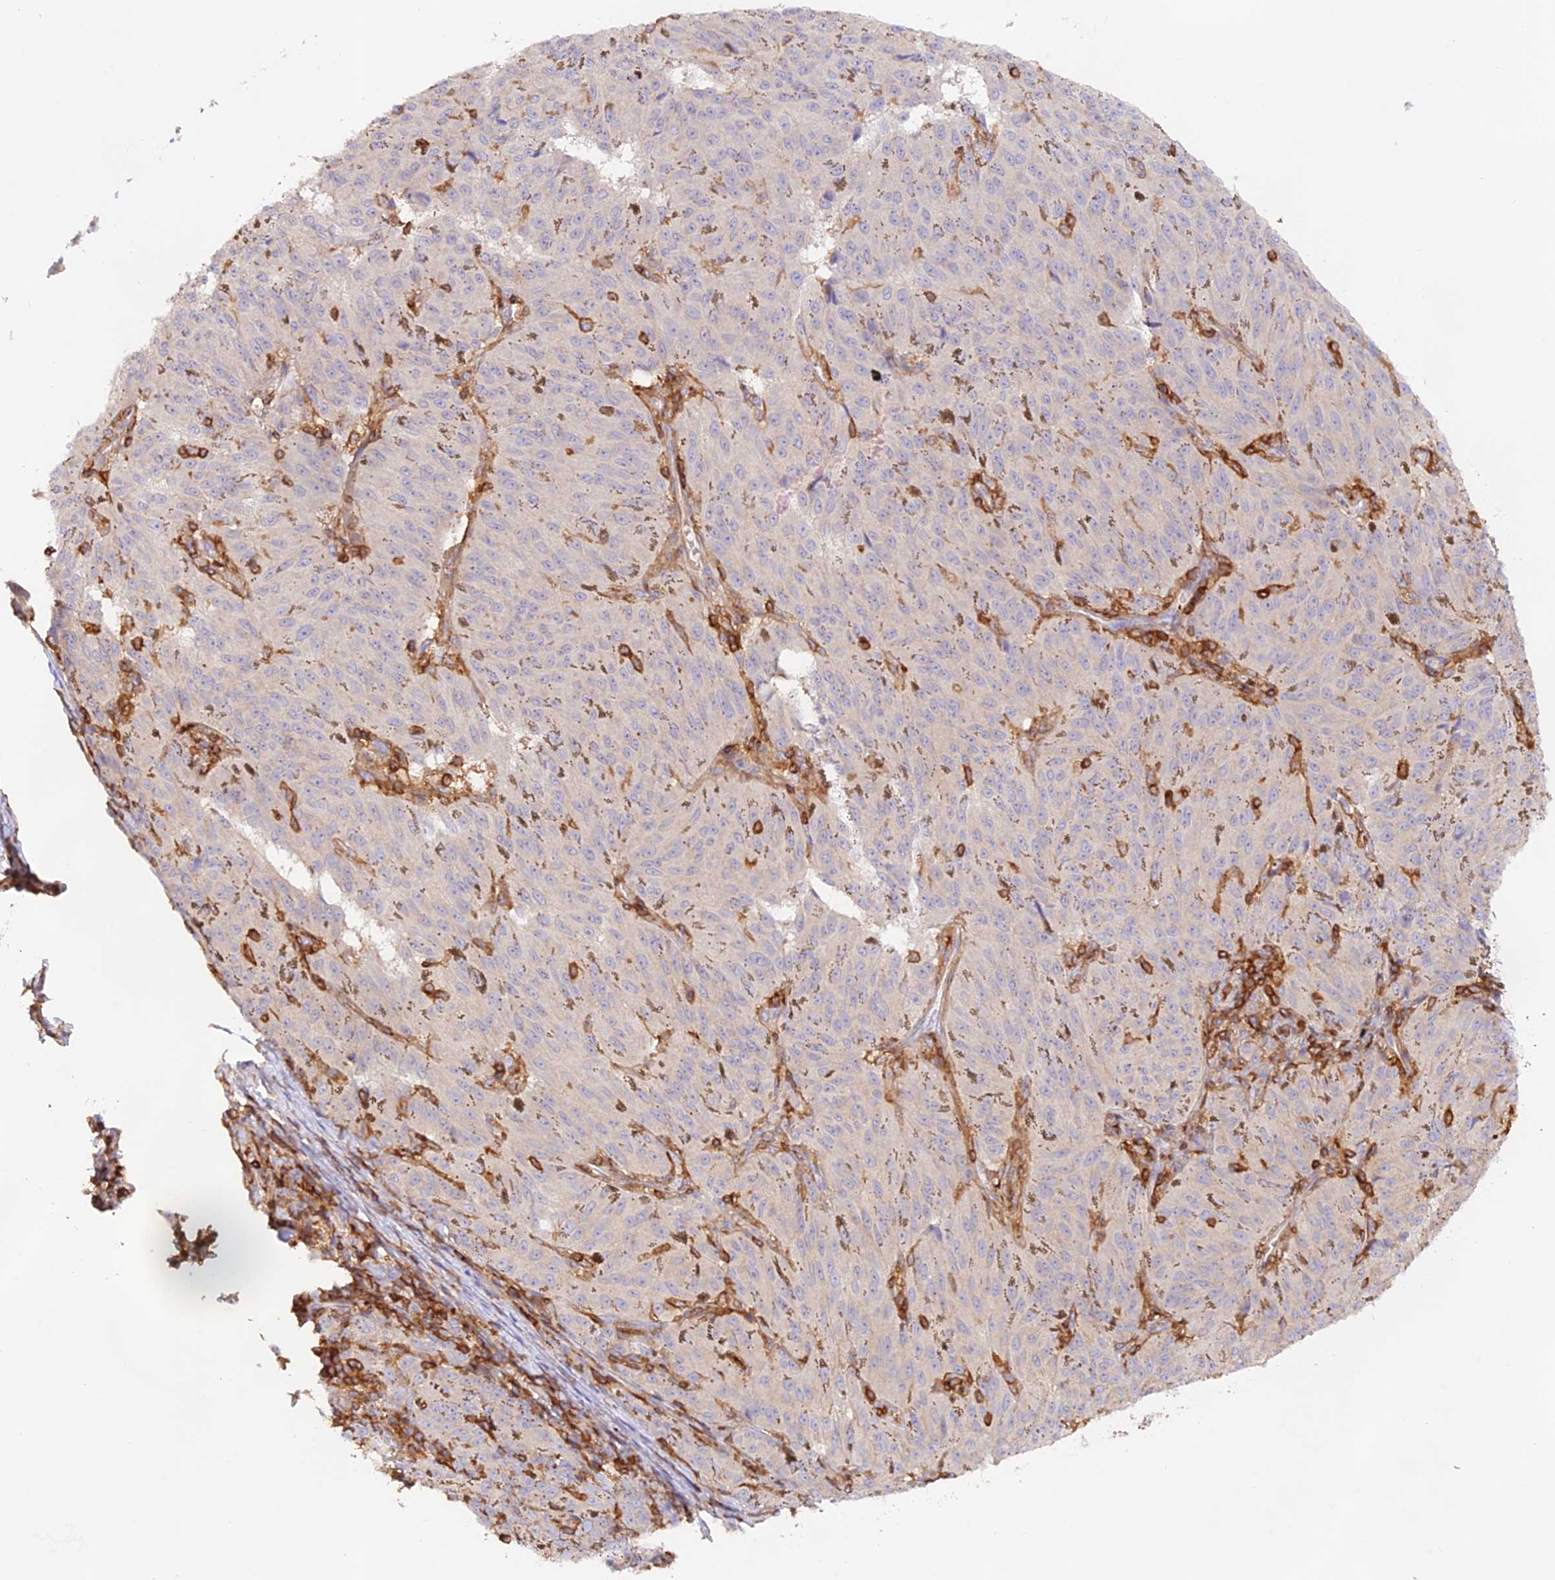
{"staining": {"intensity": "negative", "quantity": "none", "location": "none"}, "tissue": "melanoma", "cell_type": "Tumor cells", "image_type": "cancer", "snomed": [{"axis": "morphology", "description": "Malignant melanoma, NOS"}, {"axis": "topography", "description": "Skin"}], "caption": "This is a photomicrograph of immunohistochemistry staining of malignant melanoma, which shows no staining in tumor cells.", "gene": "DENND1C", "patient": {"sex": "female", "age": 72}}